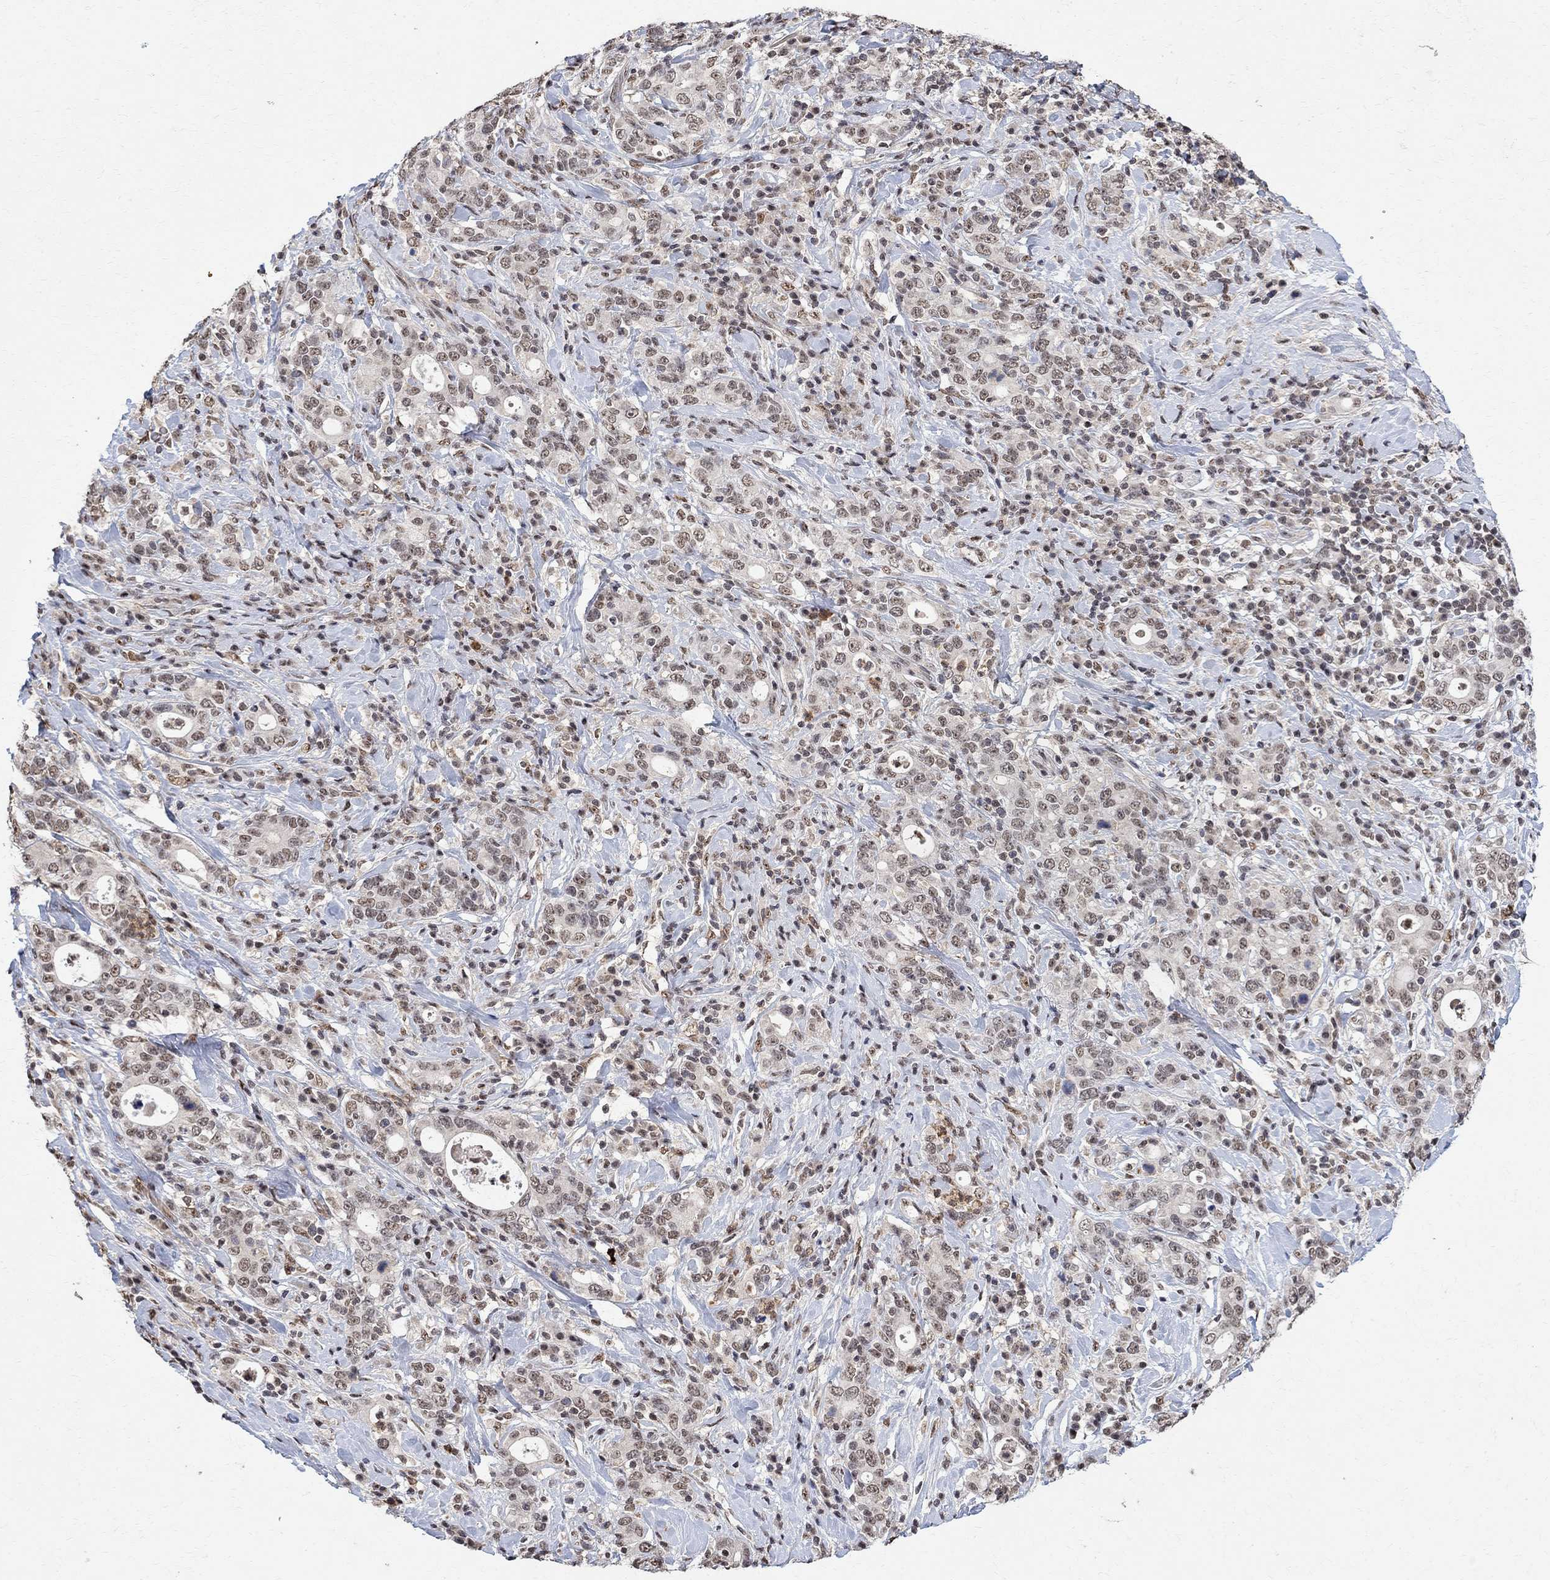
{"staining": {"intensity": "weak", "quantity": "<25%", "location": "nuclear"}, "tissue": "stomach cancer", "cell_type": "Tumor cells", "image_type": "cancer", "snomed": [{"axis": "morphology", "description": "Adenocarcinoma, NOS"}, {"axis": "topography", "description": "Stomach"}], "caption": "Photomicrograph shows no protein expression in tumor cells of stomach cancer tissue.", "gene": "E4F1", "patient": {"sex": "male", "age": 79}}